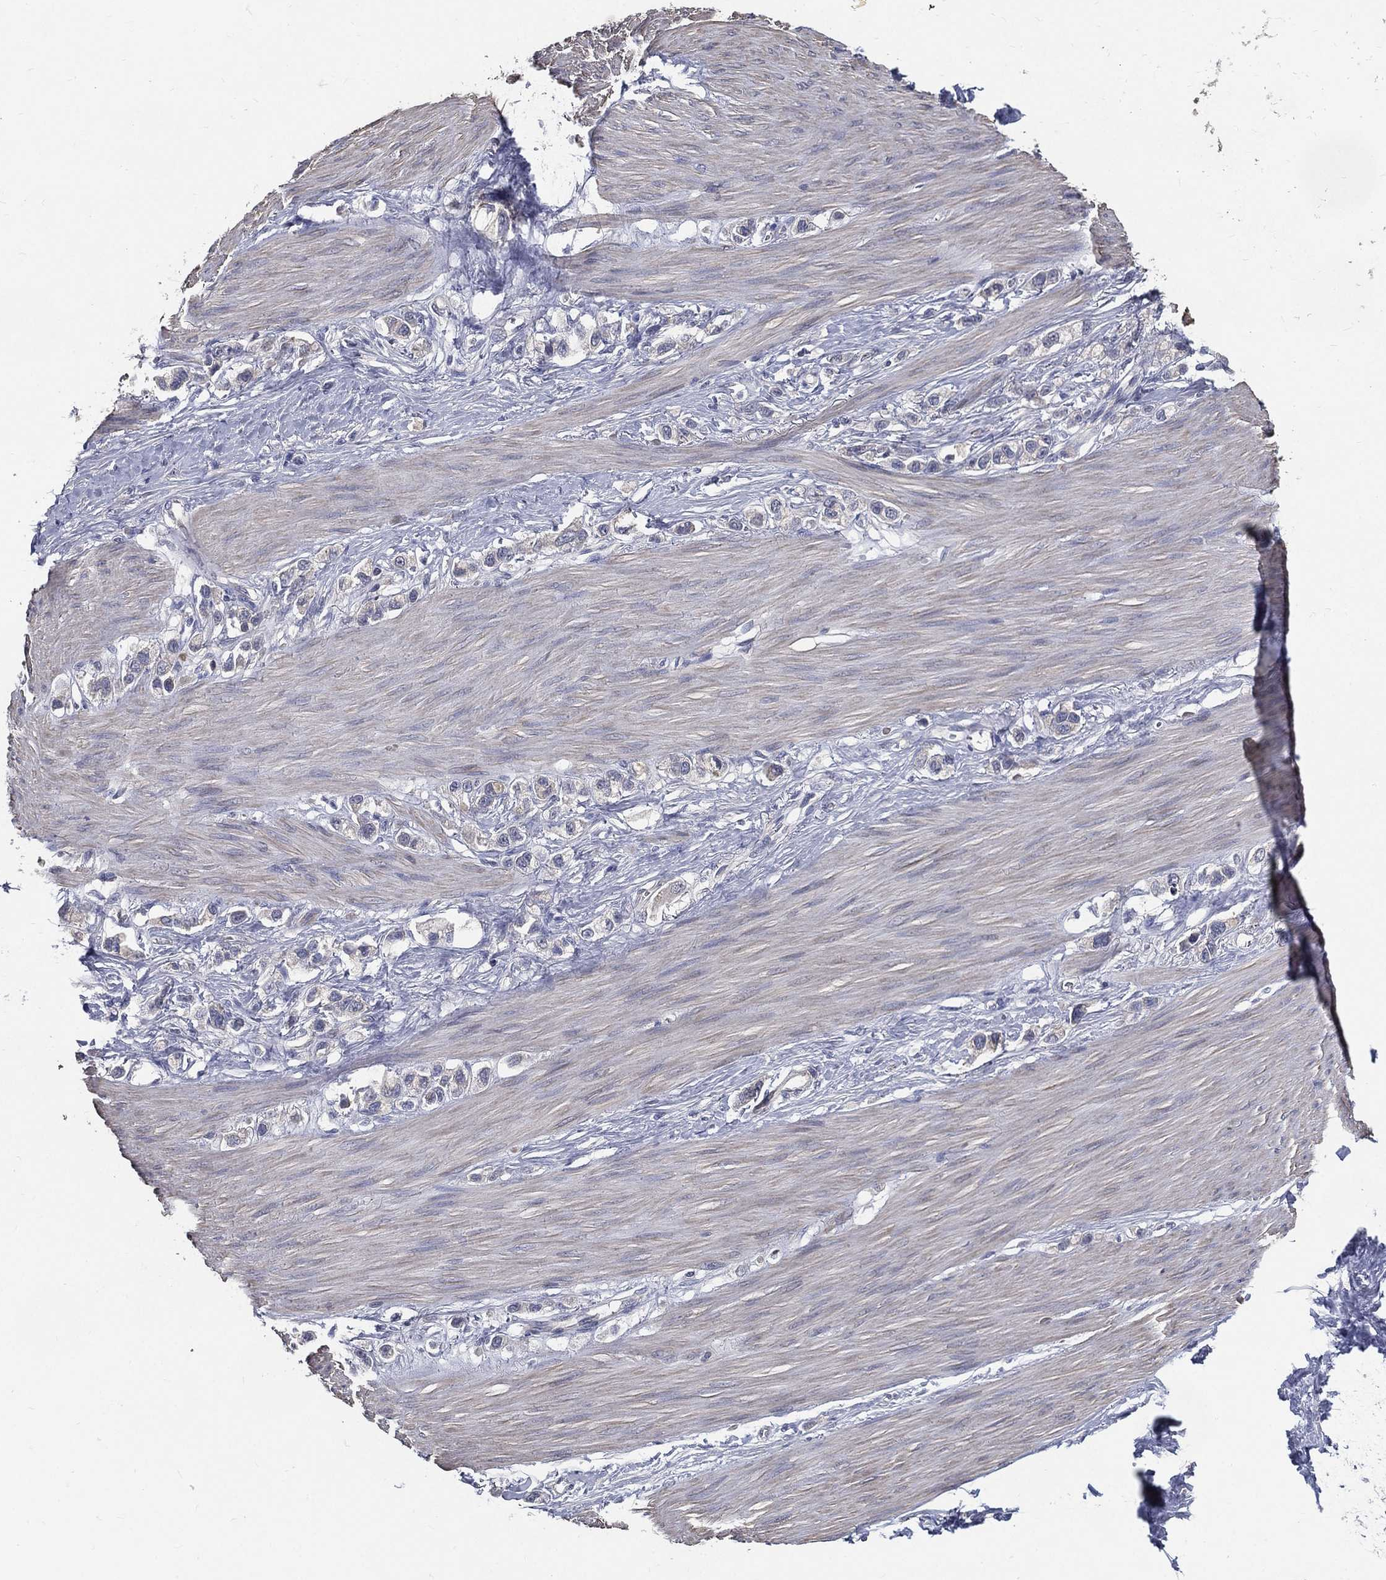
{"staining": {"intensity": "negative", "quantity": "none", "location": "none"}, "tissue": "stomach cancer", "cell_type": "Tumor cells", "image_type": "cancer", "snomed": [{"axis": "morphology", "description": "Normal tissue, NOS"}, {"axis": "morphology", "description": "Adenocarcinoma, NOS"}, {"axis": "morphology", "description": "Adenocarcinoma, High grade"}, {"axis": "topography", "description": "Stomach, upper"}, {"axis": "topography", "description": "Stomach"}], "caption": "Photomicrograph shows no significant protein expression in tumor cells of stomach adenocarcinoma (high-grade).", "gene": "SERPINB2", "patient": {"sex": "female", "age": 65}}